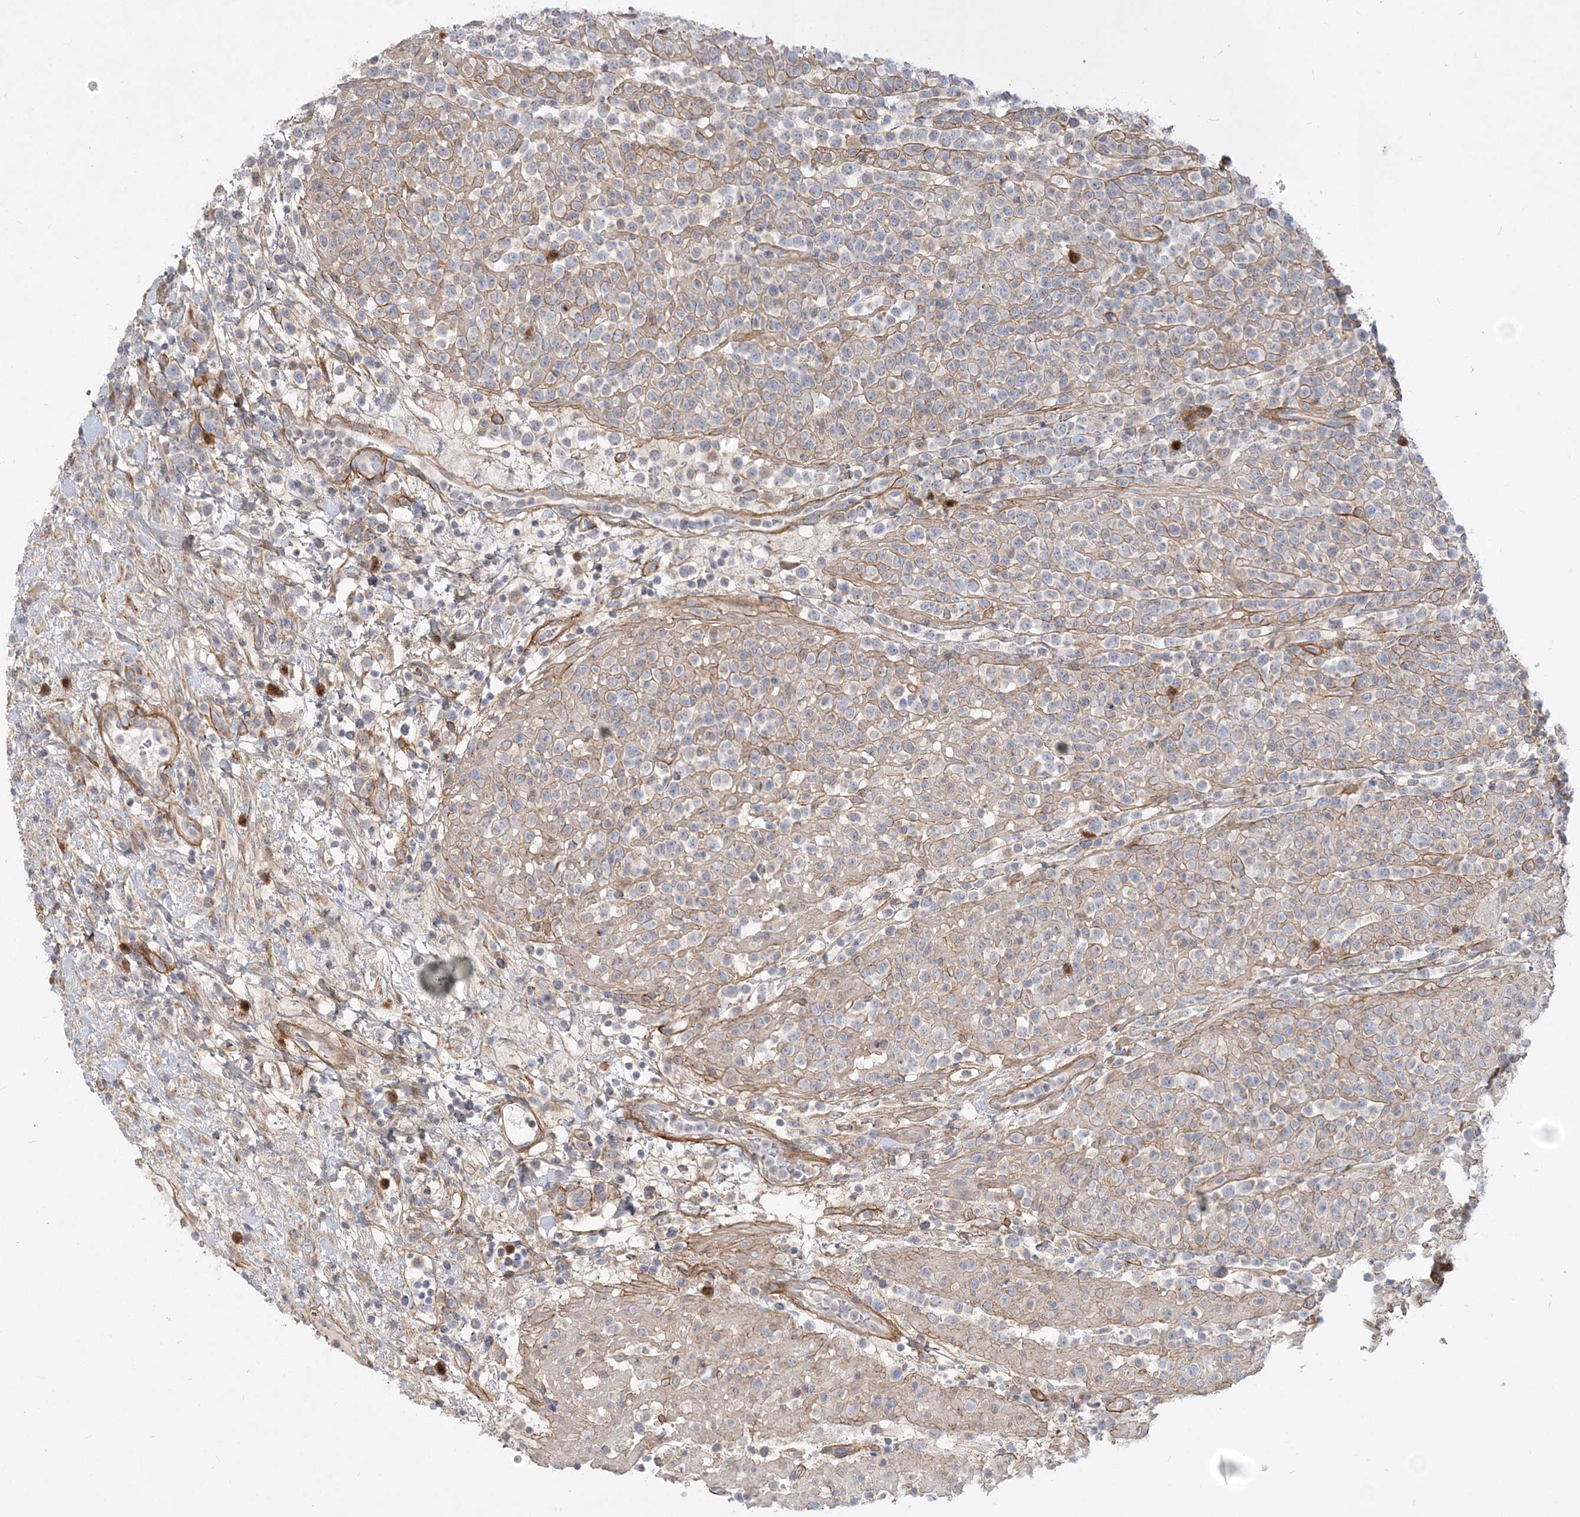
{"staining": {"intensity": "negative", "quantity": "none", "location": "none"}, "tissue": "lymphoma", "cell_type": "Tumor cells", "image_type": "cancer", "snomed": [{"axis": "morphology", "description": "Malignant lymphoma, non-Hodgkin's type, High grade"}, {"axis": "topography", "description": "Colon"}], "caption": "DAB (3,3'-diaminobenzidine) immunohistochemical staining of human lymphoma exhibits no significant positivity in tumor cells. (DAB (3,3'-diaminobenzidine) immunohistochemistry (IHC) visualized using brightfield microscopy, high magnification).", "gene": "GMPPA", "patient": {"sex": "female", "age": 53}}